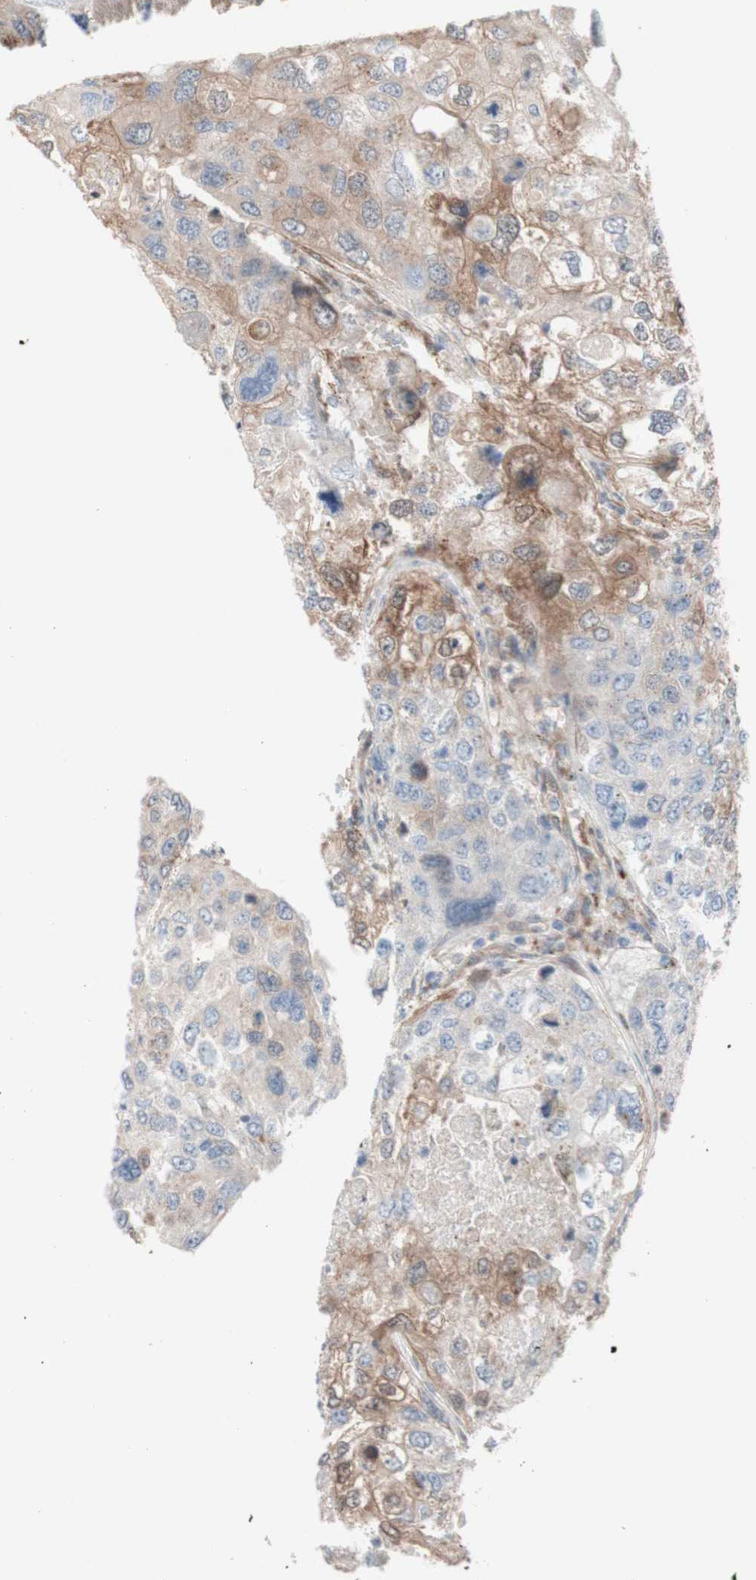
{"staining": {"intensity": "weak", "quantity": ">75%", "location": "cytoplasmic/membranous"}, "tissue": "urothelial cancer", "cell_type": "Tumor cells", "image_type": "cancer", "snomed": [{"axis": "morphology", "description": "Urothelial carcinoma, High grade"}, {"axis": "topography", "description": "Lymph node"}, {"axis": "topography", "description": "Urinary bladder"}], "caption": "Immunohistochemical staining of human urothelial cancer demonstrates low levels of weak cytoplasmic/membranous expression in about >75% of tumor cells.", "gene": "CNN3", "patient": {"sex": "male", "age": 51}}